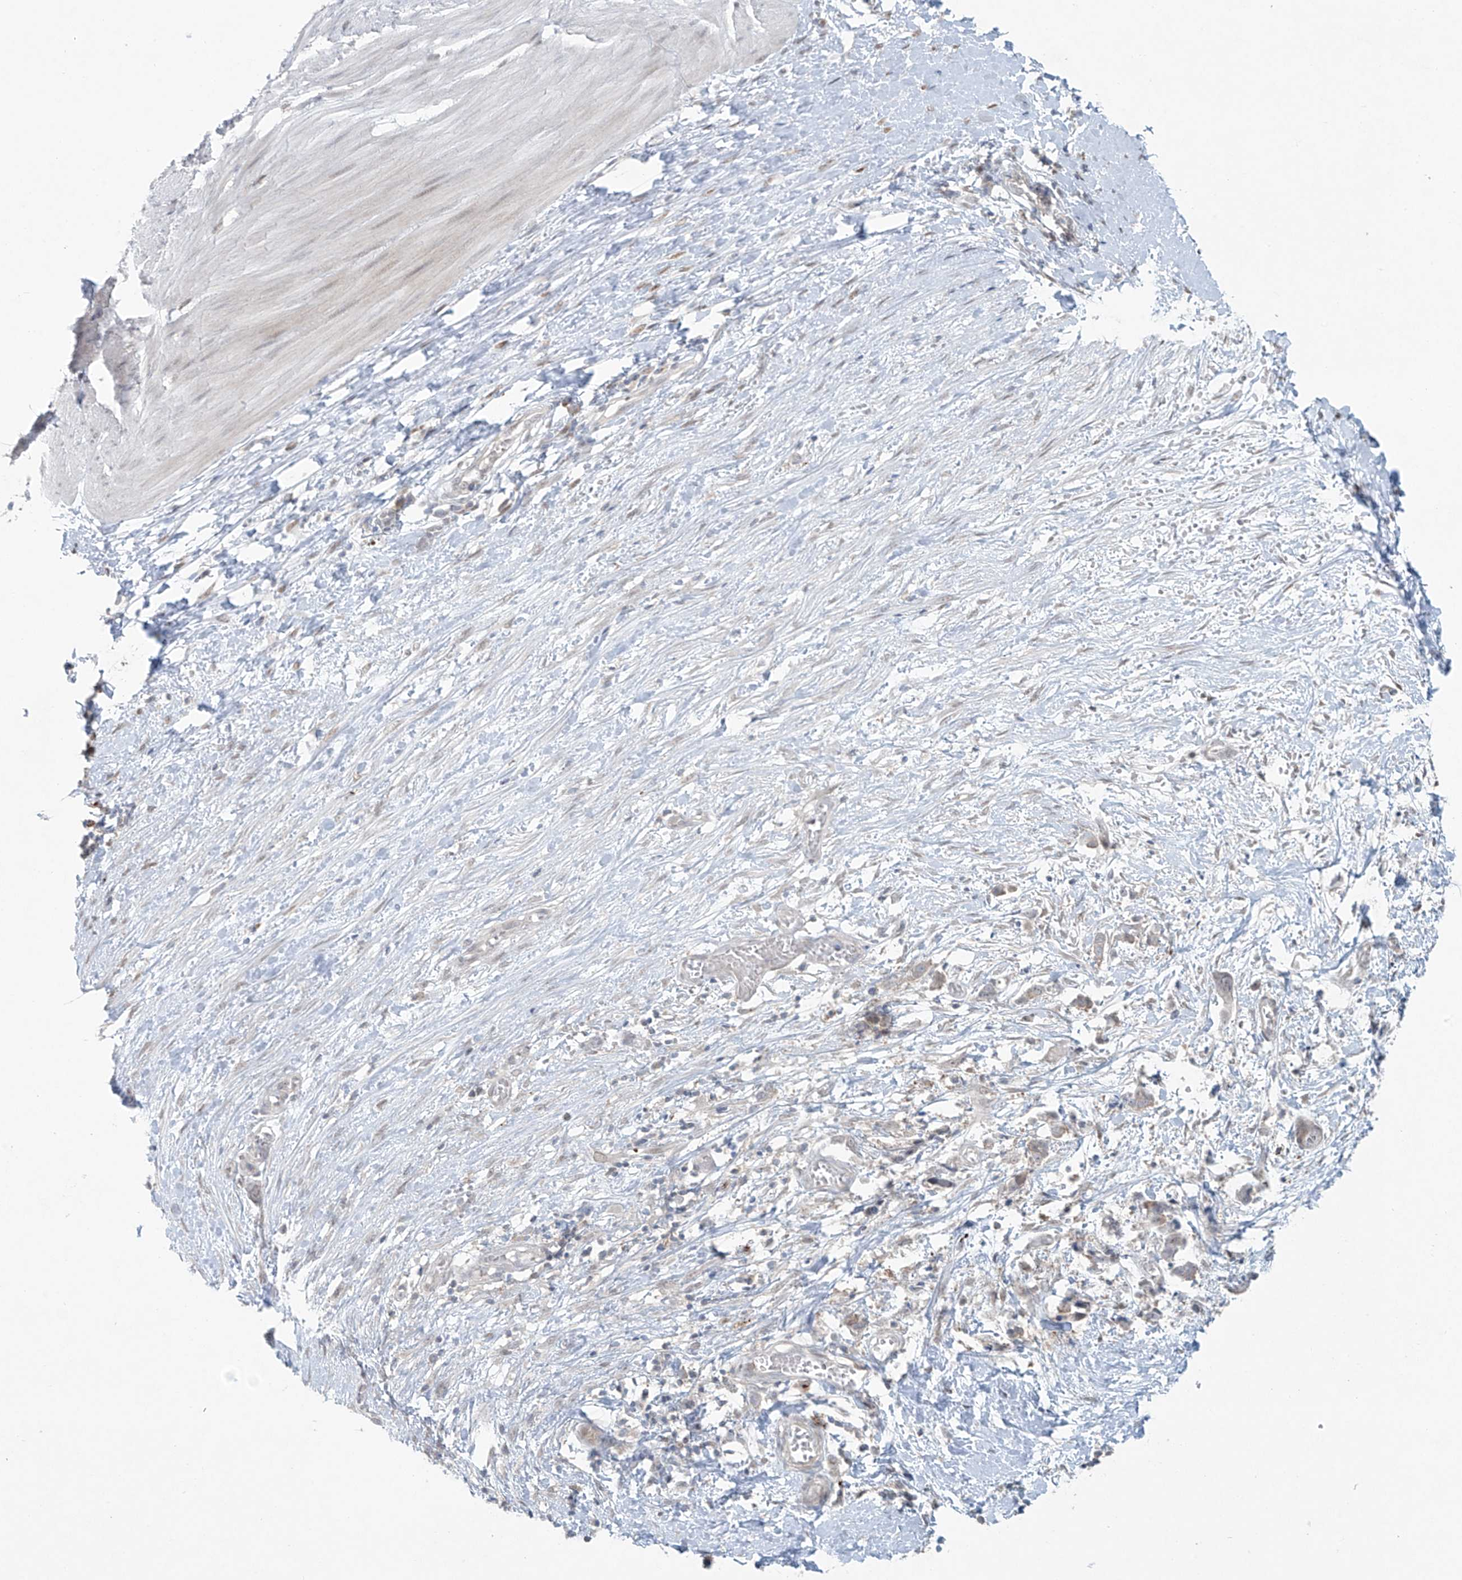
{"staining": {"intensity": "negative", "quantity": "none", "location": "none"}, "tissue": "smooth muscle", "cell_type": "Smooth muscle cells", "image_type": "normal", "snomed": [{"axis": "morphology", "description": "Normal tissue, NOS"}, {"axis": "morphology", "description": "Adenocarcinoma, NOS"}, {"axis": "topography", "description": "Colon"}, {"axis": "topography", "description": "Peripheral nerve tissue"}], "caption": "This is an IHC histopathology image of normal smooth muscle. There is no positivity in smooth muscle cells.", "gene": "PPAT", "patient": {"sex": "male", "age": 14}}